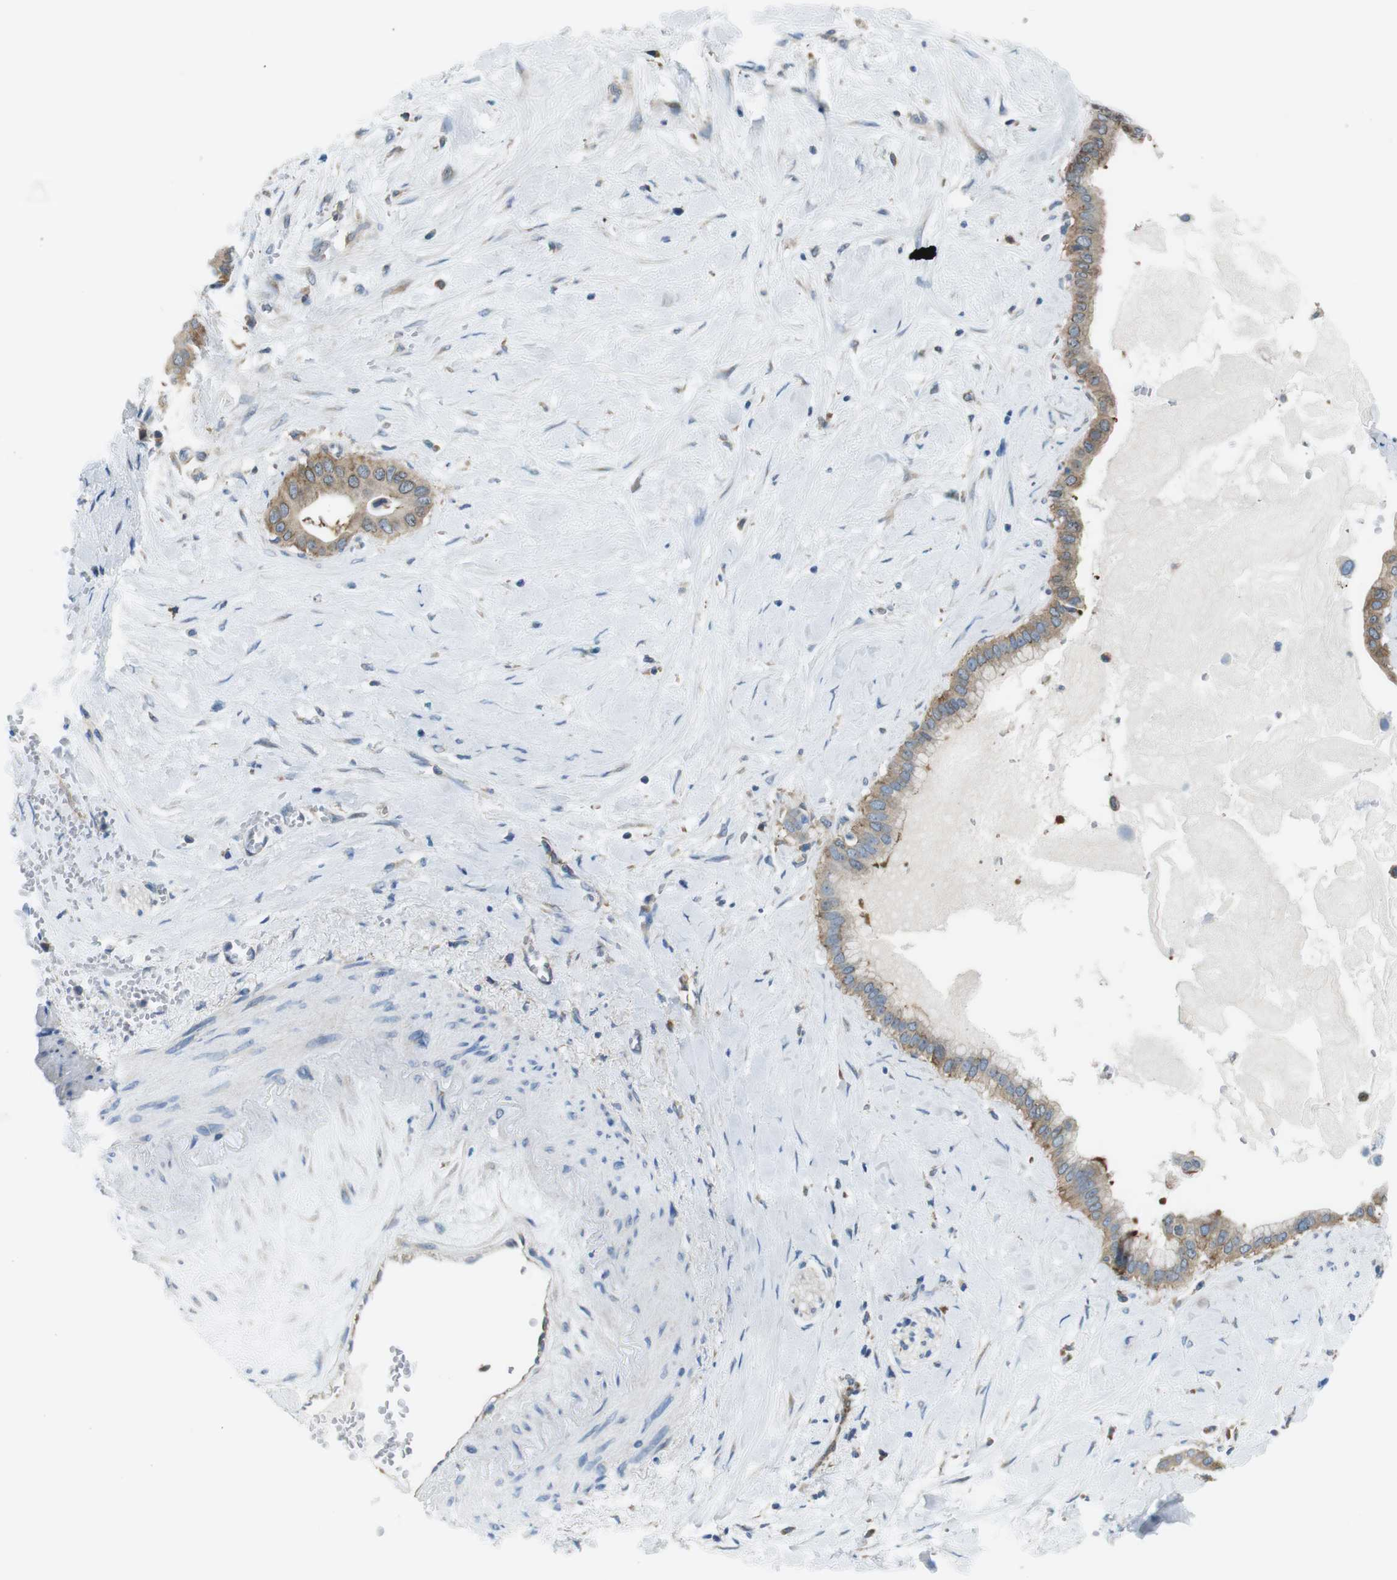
{"staining": {"intensity": "moderate", "quantity": ">75%", "location": "cytoplasmic/membranous"}, "tissue": "pancreatic cancer", "cell_type": "Tumor cells", "image_type": "cancer", "snomed": [{"axis": "morphology", "description": "Adenocarcinoma, NOS"}, {"axis": "topography", "description": "Pancreas"}], "caption": "Immunohistochemistry (IHC) (DAB (3,3'-diaminobenzidine)) staining of adenocarcinoma (pancreatic) demonstrates moderate cytoplasmic/membranous protein positivity in approximately >75% of tumor cells.", "gene": "EIF2B5", "patient": {"sex": "male", "age": 55}}